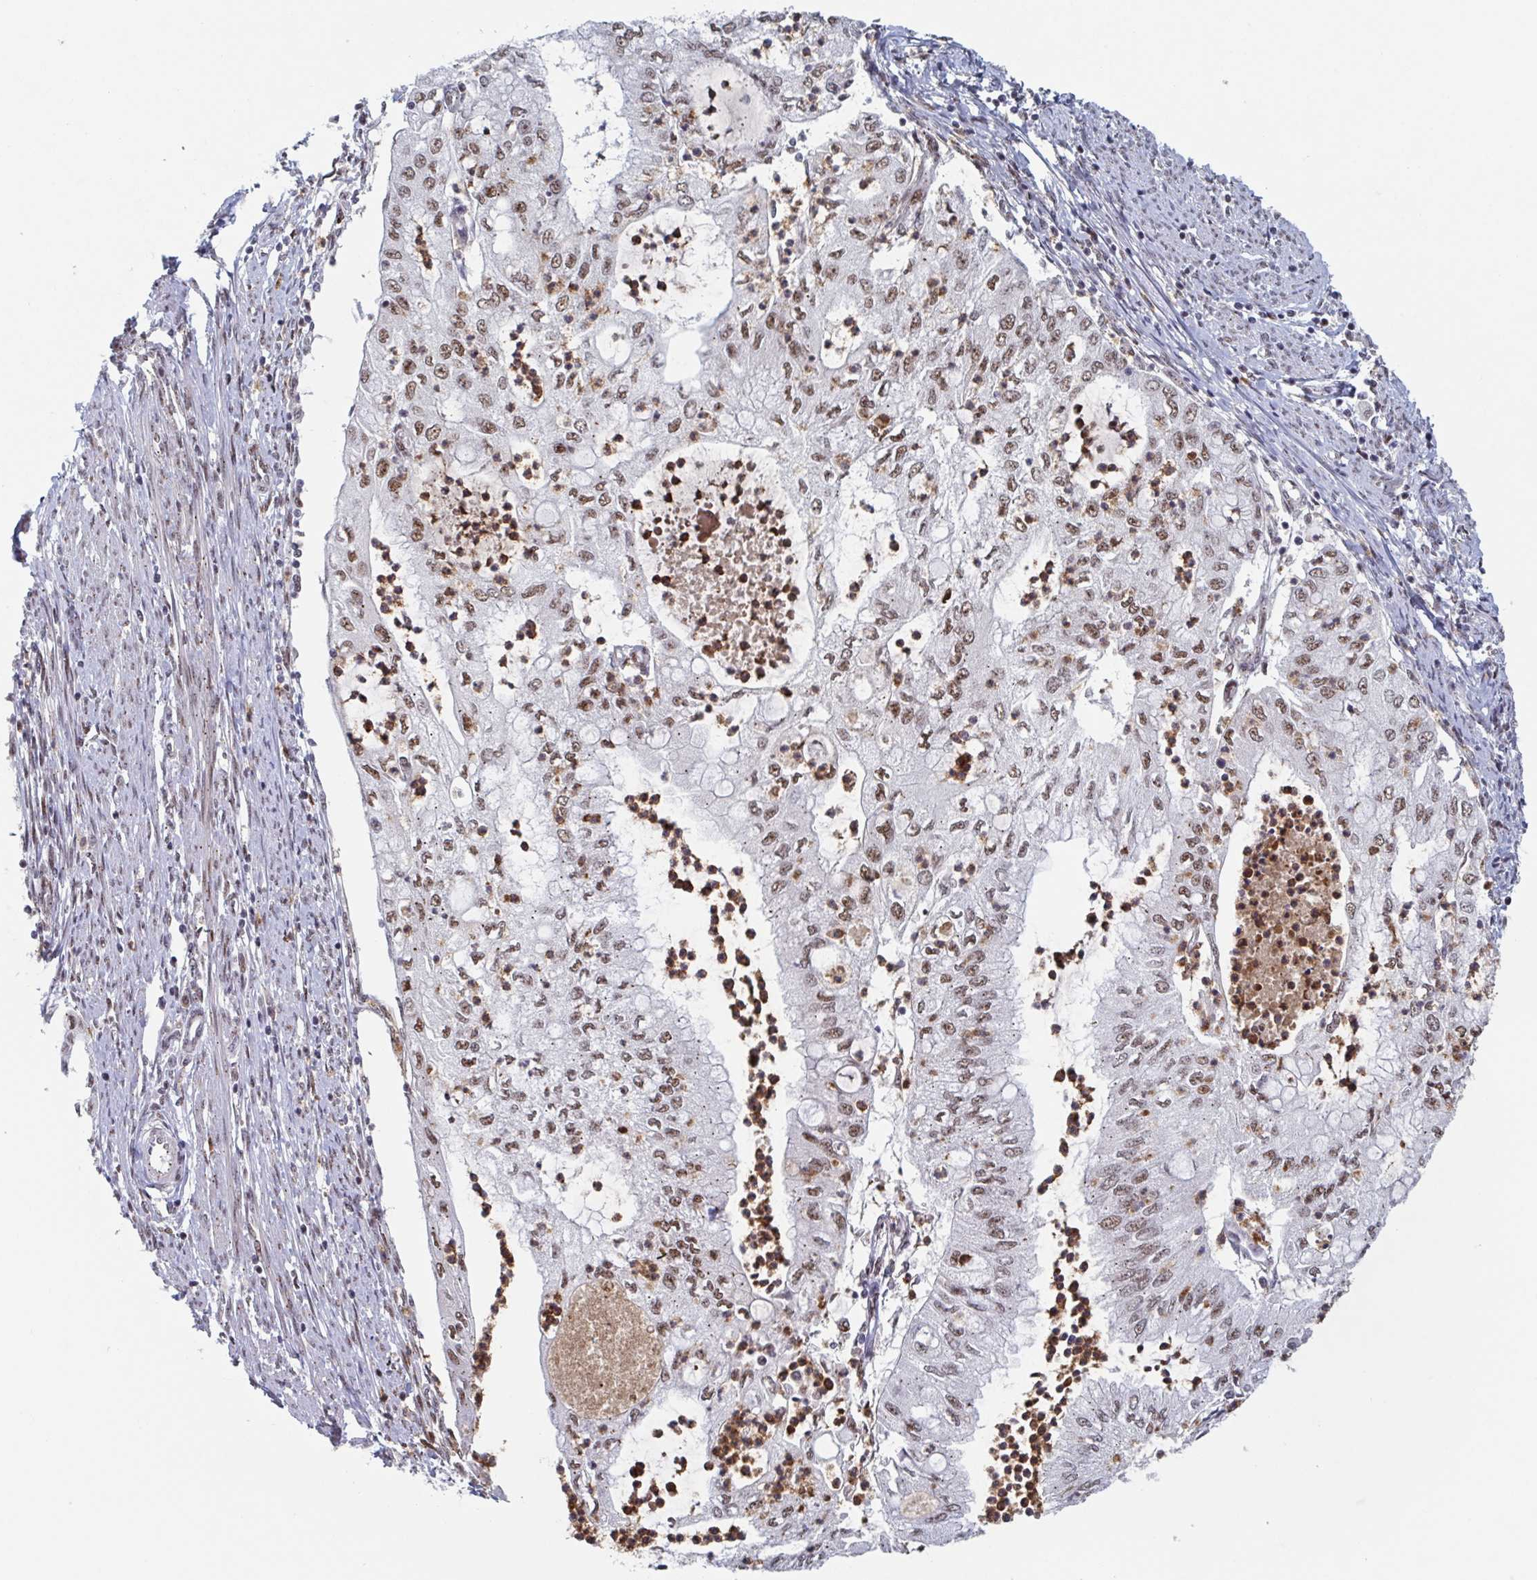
{"staining": {"intensity": "moderate", "quantity": "25%-75%", "location": "nuclear"}, "tissue": "endometrial cancer", "cell_type": "Tumor cells", "image_type": "cancer", "snomed": [{"axis": "morphology", "description": "Adenocarcinoma, NOS"}, {"axis": "topography", "description": "Endometrium"}], "caption": "This is a photomicrograph of IHC staining of endometrial adenocarcinoma, which shows moderate positivity in the nuclear of tumor cells.", "gene": "RNF212", "patient": {"sex": "female", "age": 75}}